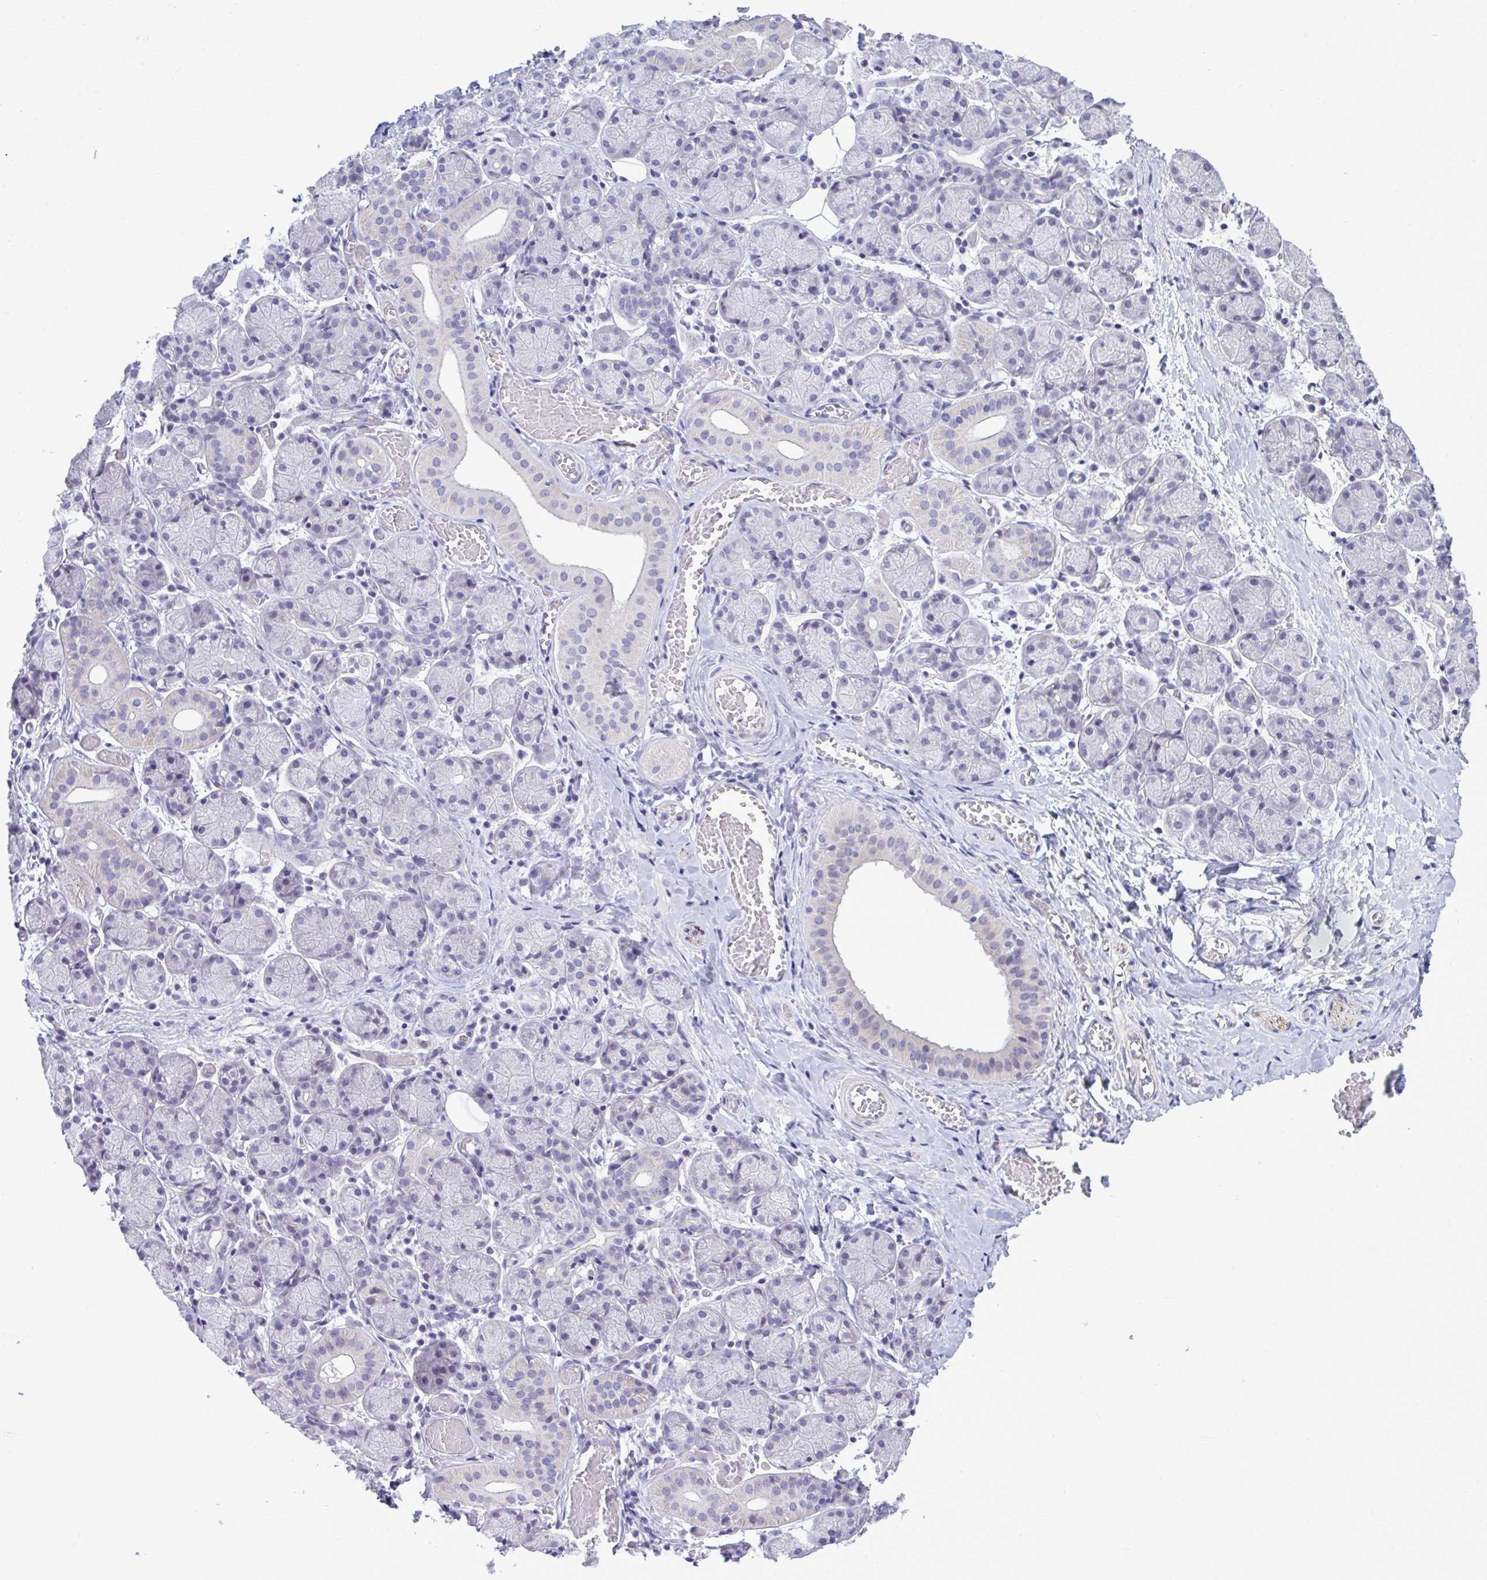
{"staining": {"intensity": "negative", "quantity": "none", "location": "none"}, "tissue": "salivary gland", "cell_type": "Glandular cells", "image_type": "normal", "snomed": [{"axis": "morphology", "description": "Normal tissue, NOS"}, {"axis": "topography", "description": "Salivary gland"}], "caption": "The histopathology image shows no staining of glandular cells in unremarkable salivary gland.", "gene": "PIGK", "patient": {"sex": "female", "age": 24}}